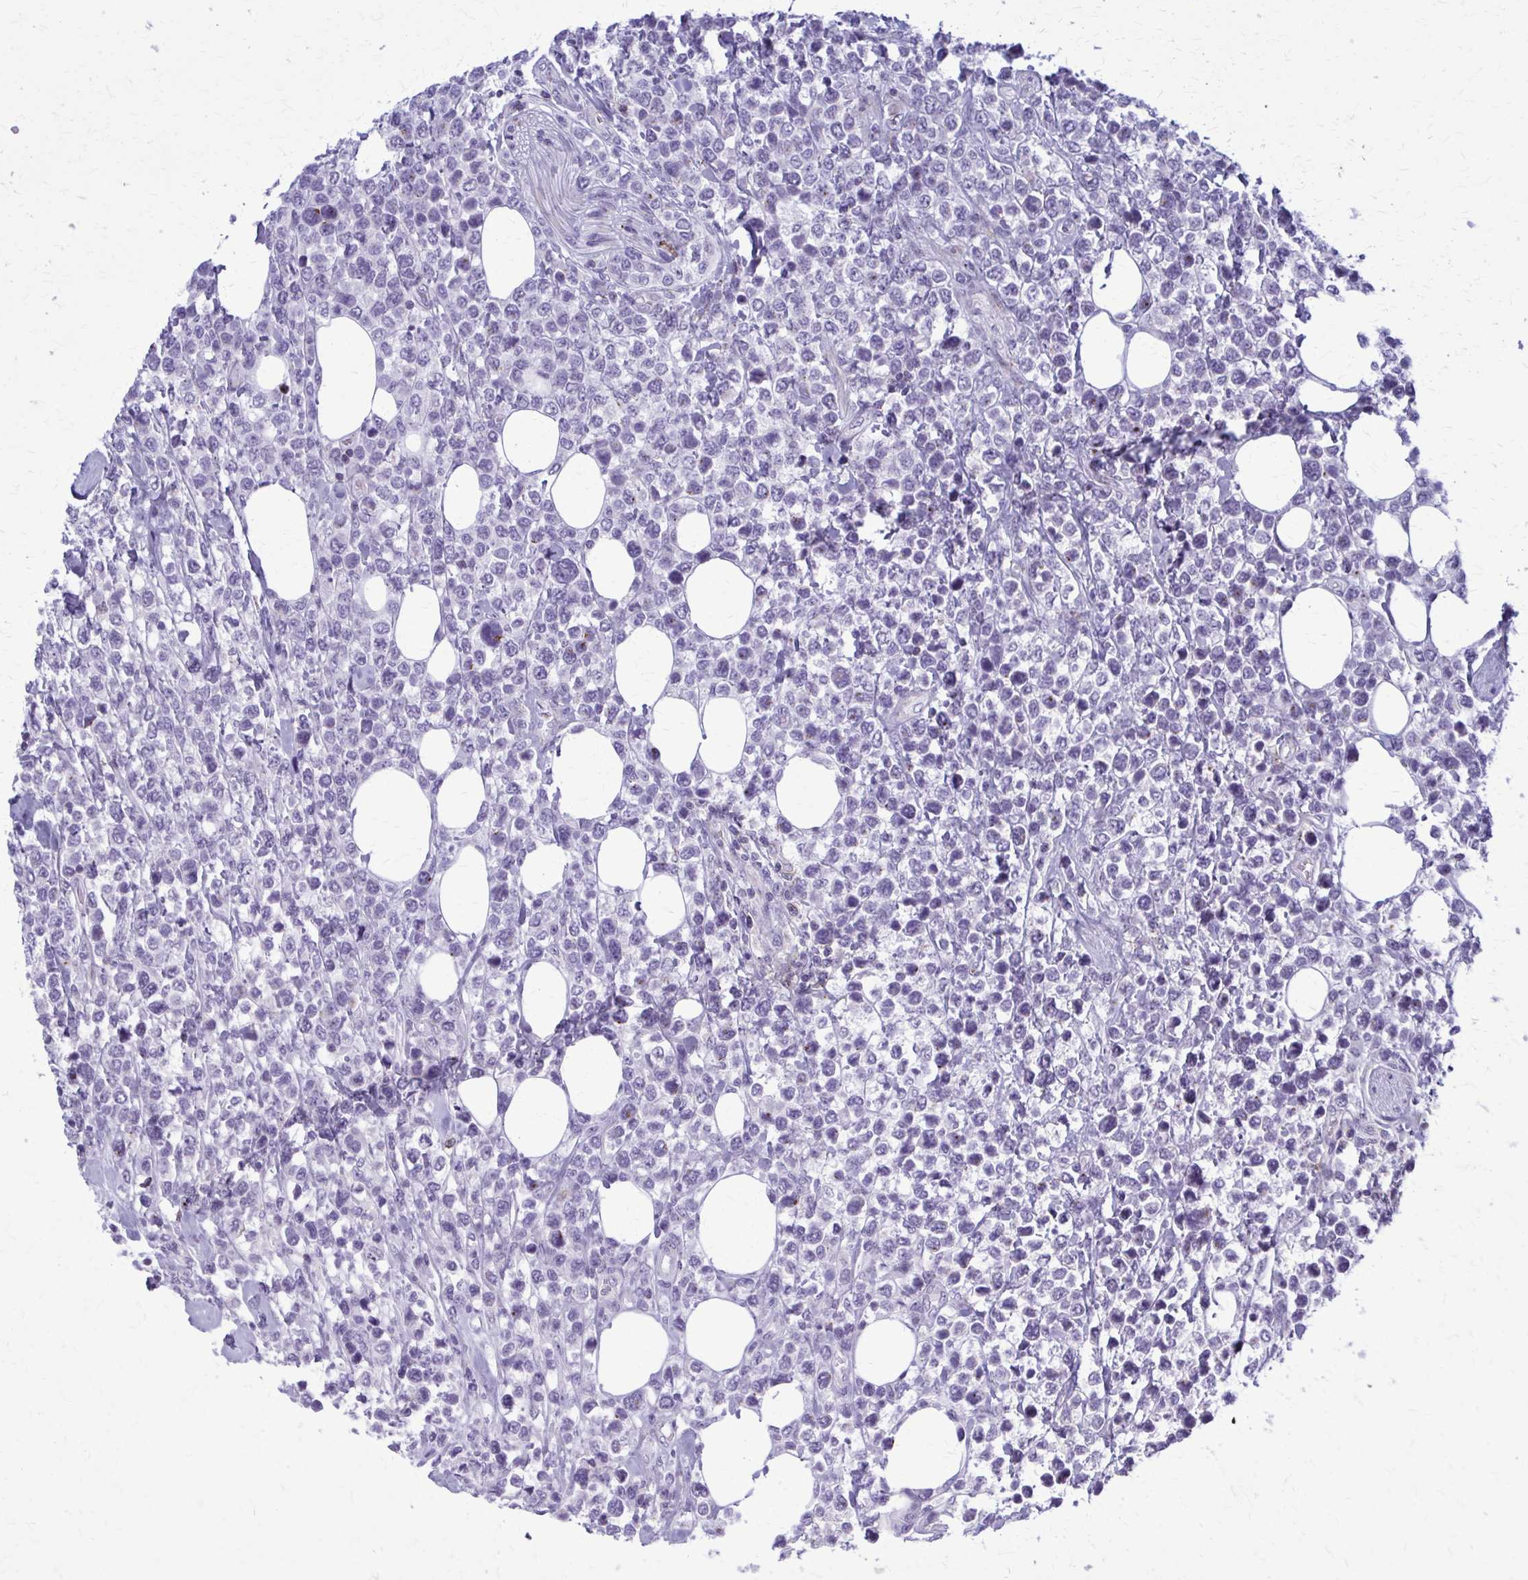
{"staining": {"intensity": "negative", "quantity": "none", "location": "none"}, "tissue": "lymphoma", "cell_type": "Tumor cells", "image_type": "cancer", "snomed": [{"axis": "morphology", "description": "Malignant lymphoma, non-Hodgkin's type, High grade"}, {"axis": "topography", "description": "Soft tissue"}], "caption": "This is an immunohistochemistry micrograph of lymphoma. There is no staining in tumor cells.", "gene": "PEDS1", "patient": {"sex": "female", "age": 56}}